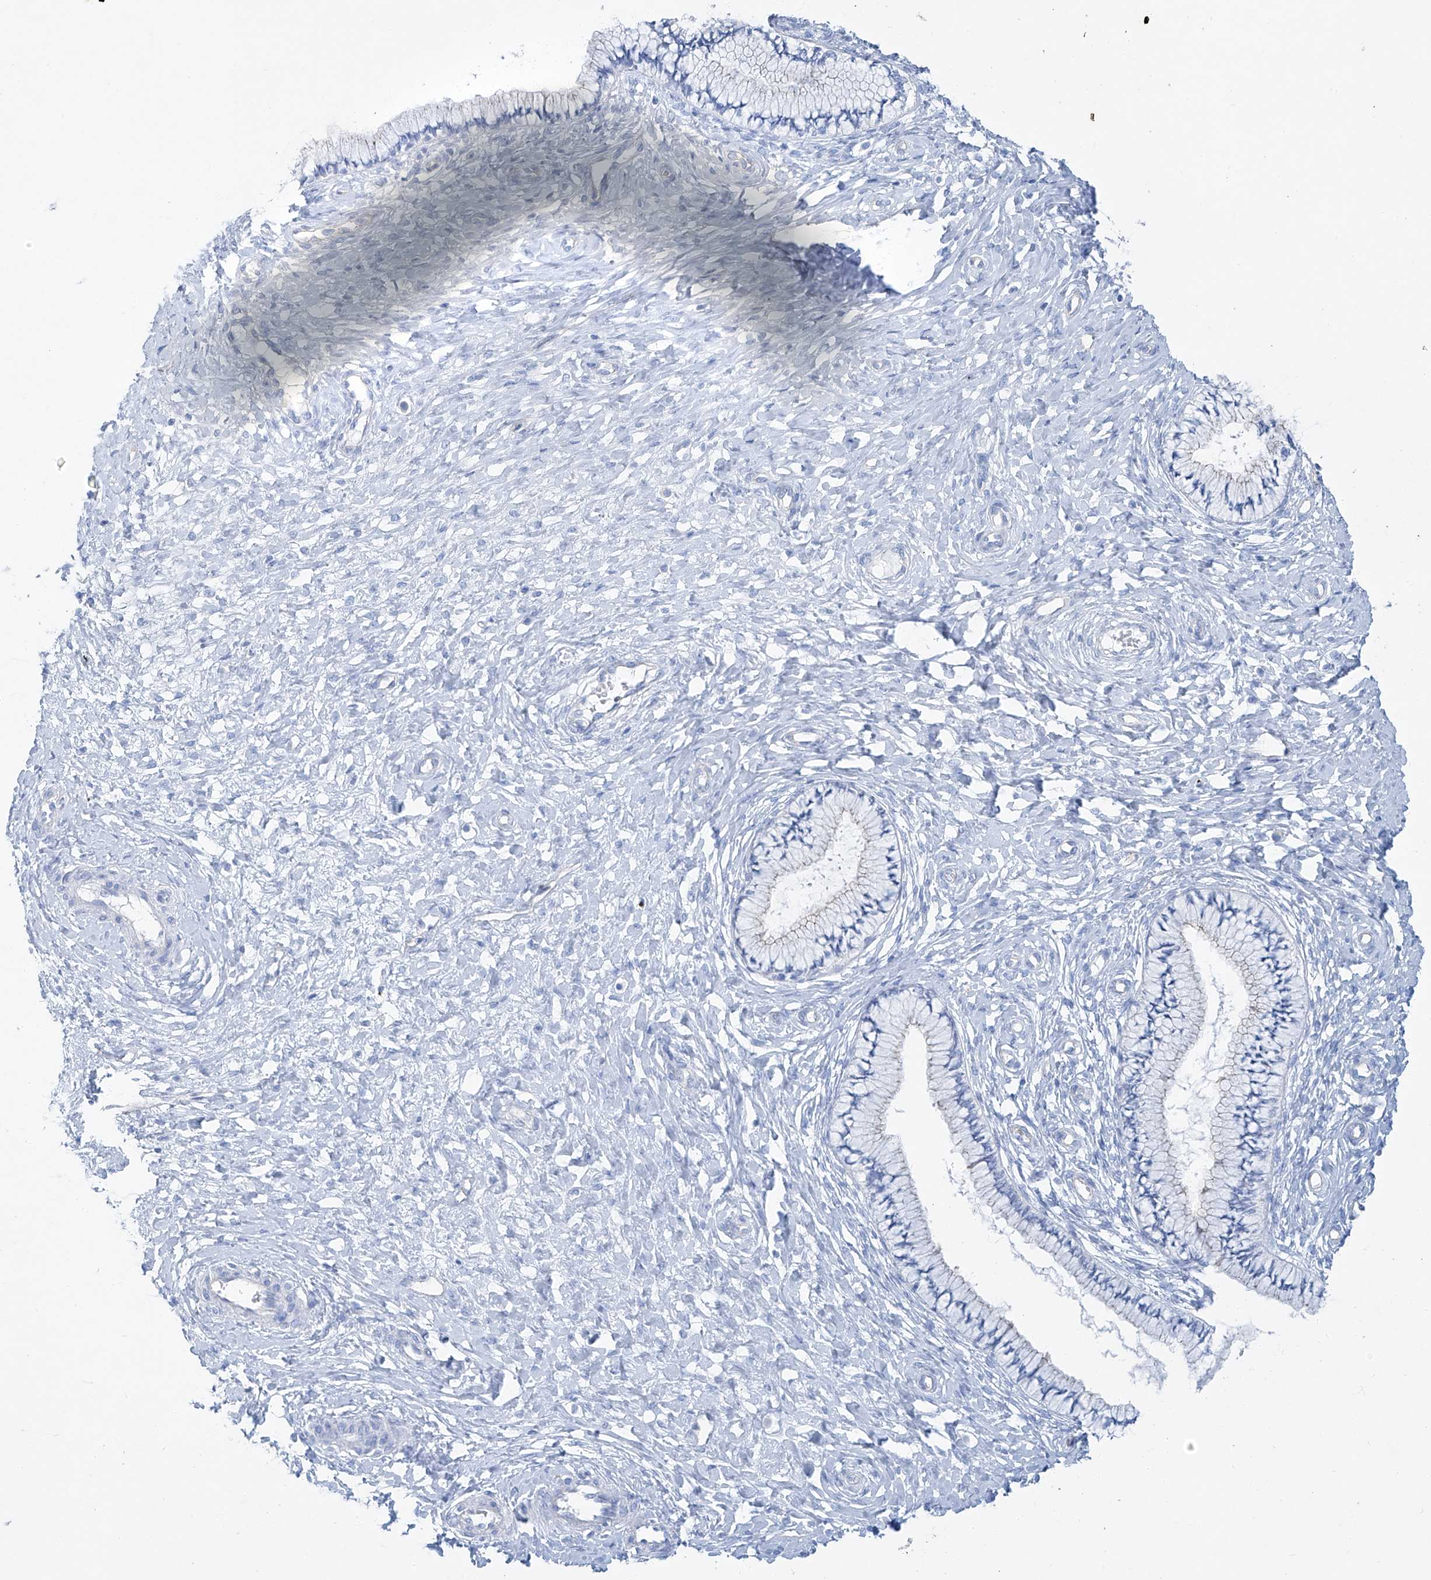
{"staining": {"intensity": "negative", "quantity": "none", "location": "none"}, "tissue": "cervix", "cell_type": "Glandular cells", "image_type": "normal", "snomed": [{"axis": "morphology", "description": "Normal tissue, NOS"}, {"axis": "topography", "description": "Cervix"}], "caption": "DAB (3,3'-diaminobenzidine) immunohistochemical staining of normal human cervix displays no significant expression in glandular cells. (Stains: DAB immunohistochemistry (IHC) with hematoxylin counter stain, Microscopy: brightfield microscopy at high magnification).", "gene": "MAGI1", "patient": {"sex": "female", "age": 36}}